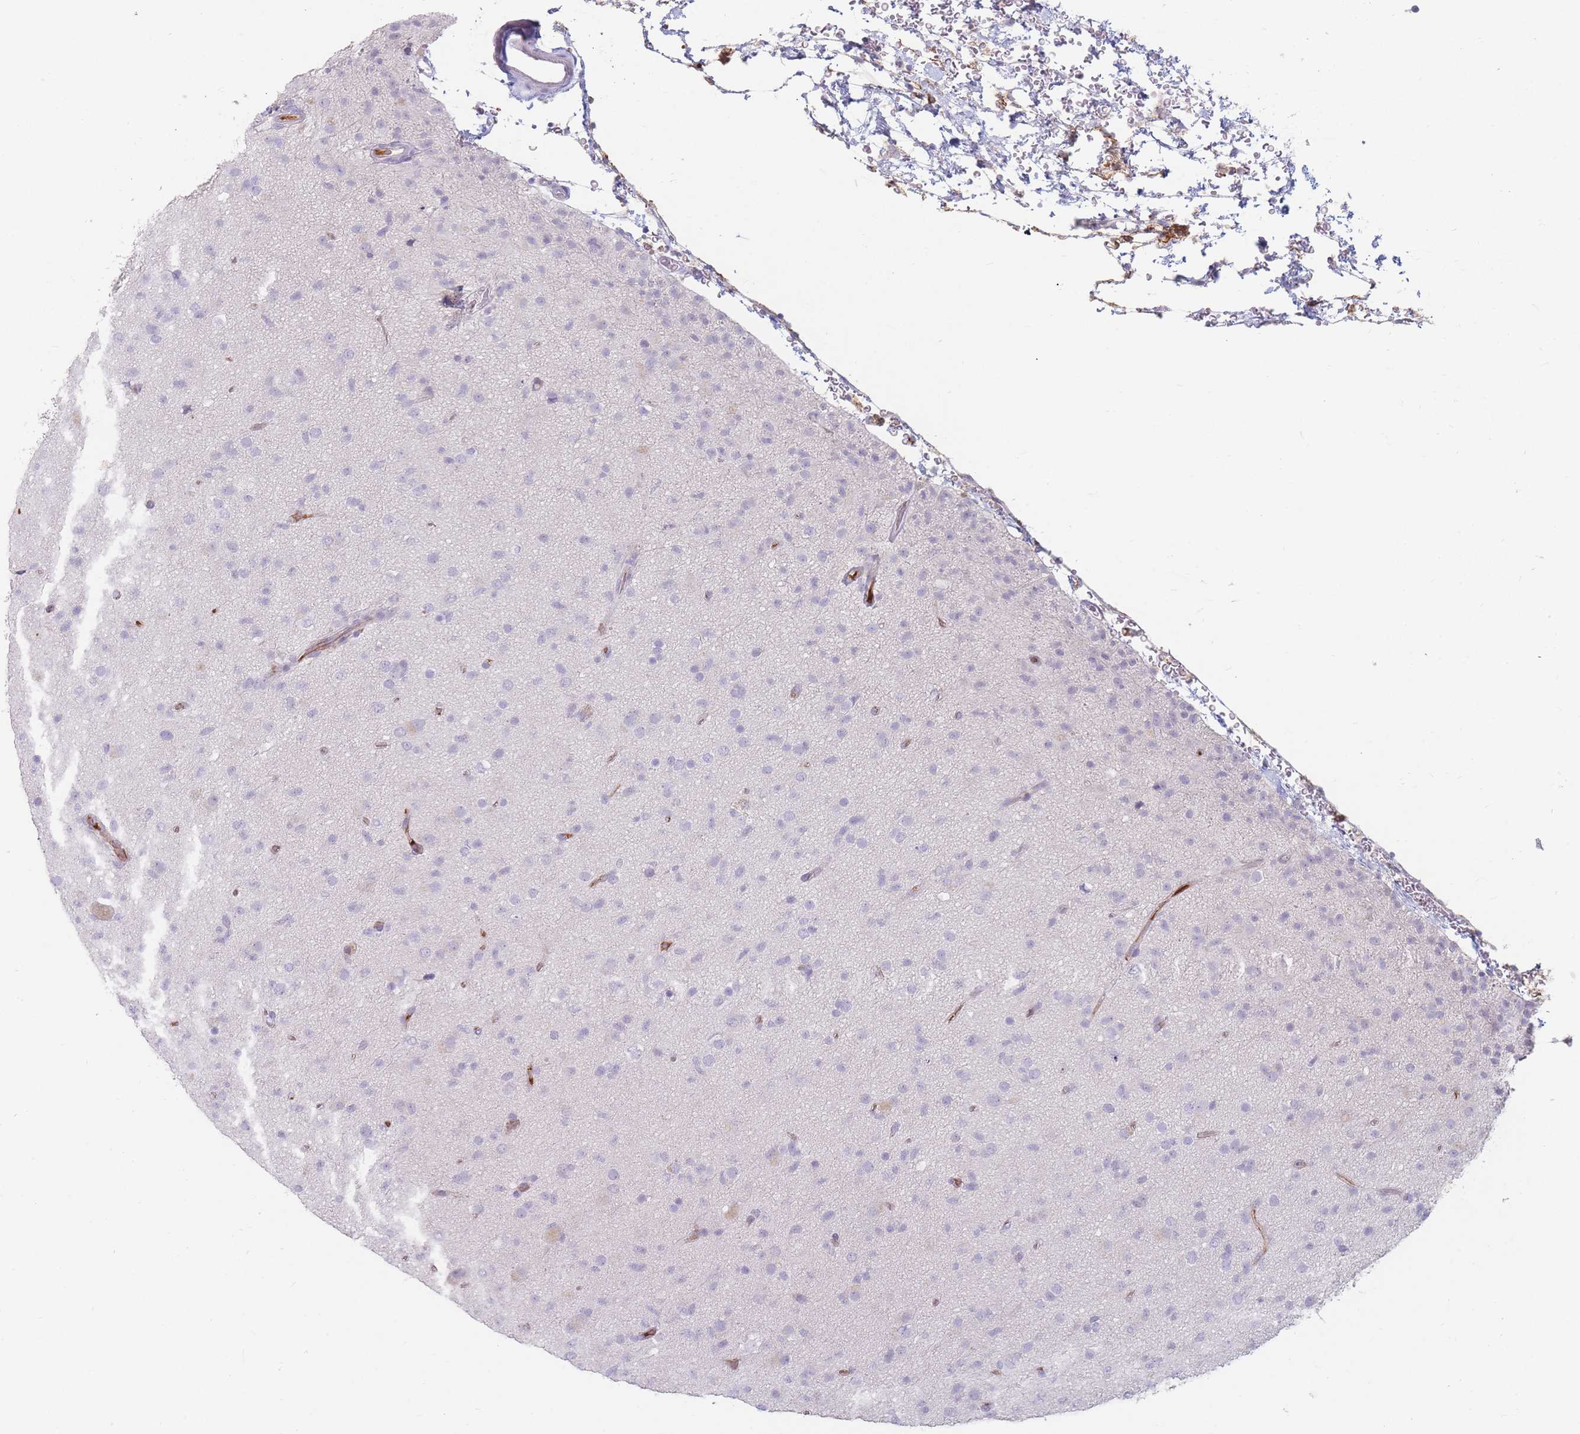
{"staining": {"intensity": "negative", "quantity": "none", "location": "none"}, "tissue": "glioma", "cell_type": "Tumor cells", "image_type": "cancer", "snomed": [{"axis": "morphology", "description": "Glioma, malignant, Low grade"}, {"axis": "topography", "description": "Brain"}], "caption": "Immunohistochemistry (IHC) micrograph of neoplastic tissue: human malignant glioma (low-grade) stained with DAB exhibits no significant protein positivity in tumor cells.", "gene": "PRG4", "patient": {"sex": "male", "age": 65}}